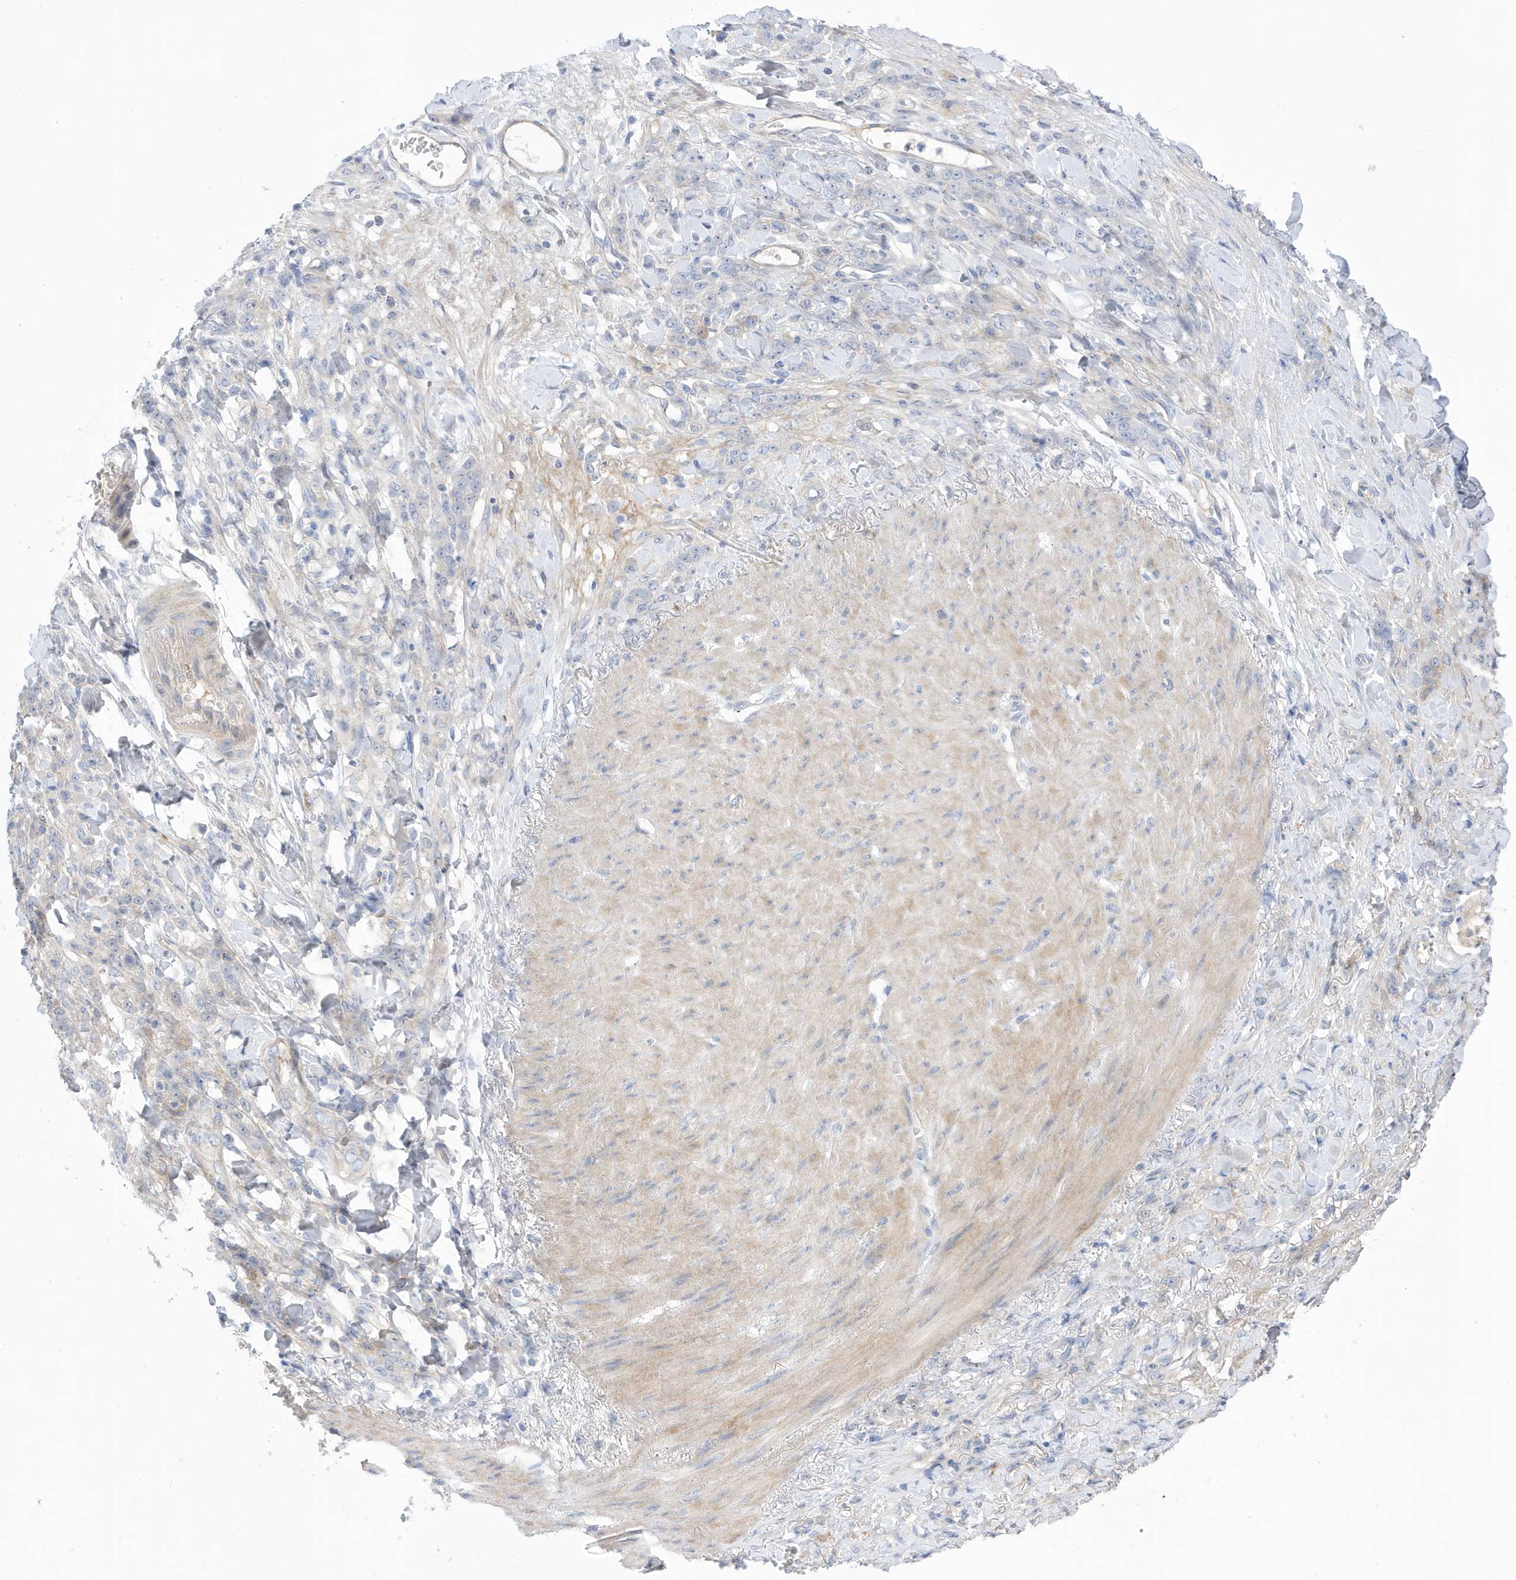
{"staining": {"intensity": "negative", "quantity": "none", "location": "none"}, "tissue": "stomach cancer", "cell_type": "Tumor cells", "image_type": "cancer", "snomed": [{"axis": "morphology", "description": "Normal tissue, NOS"}, {"axis": "morphology", "description": "Adenocarcinoma, NOS"}, {"axis": "topography", "description": "Stomach"}], "caption": "The micrograph demonstrates no significant positivity in tumor cells of stomach cancer.", "gene": "ATP13A5", "patient": {"sex": "male", "age": 82}}